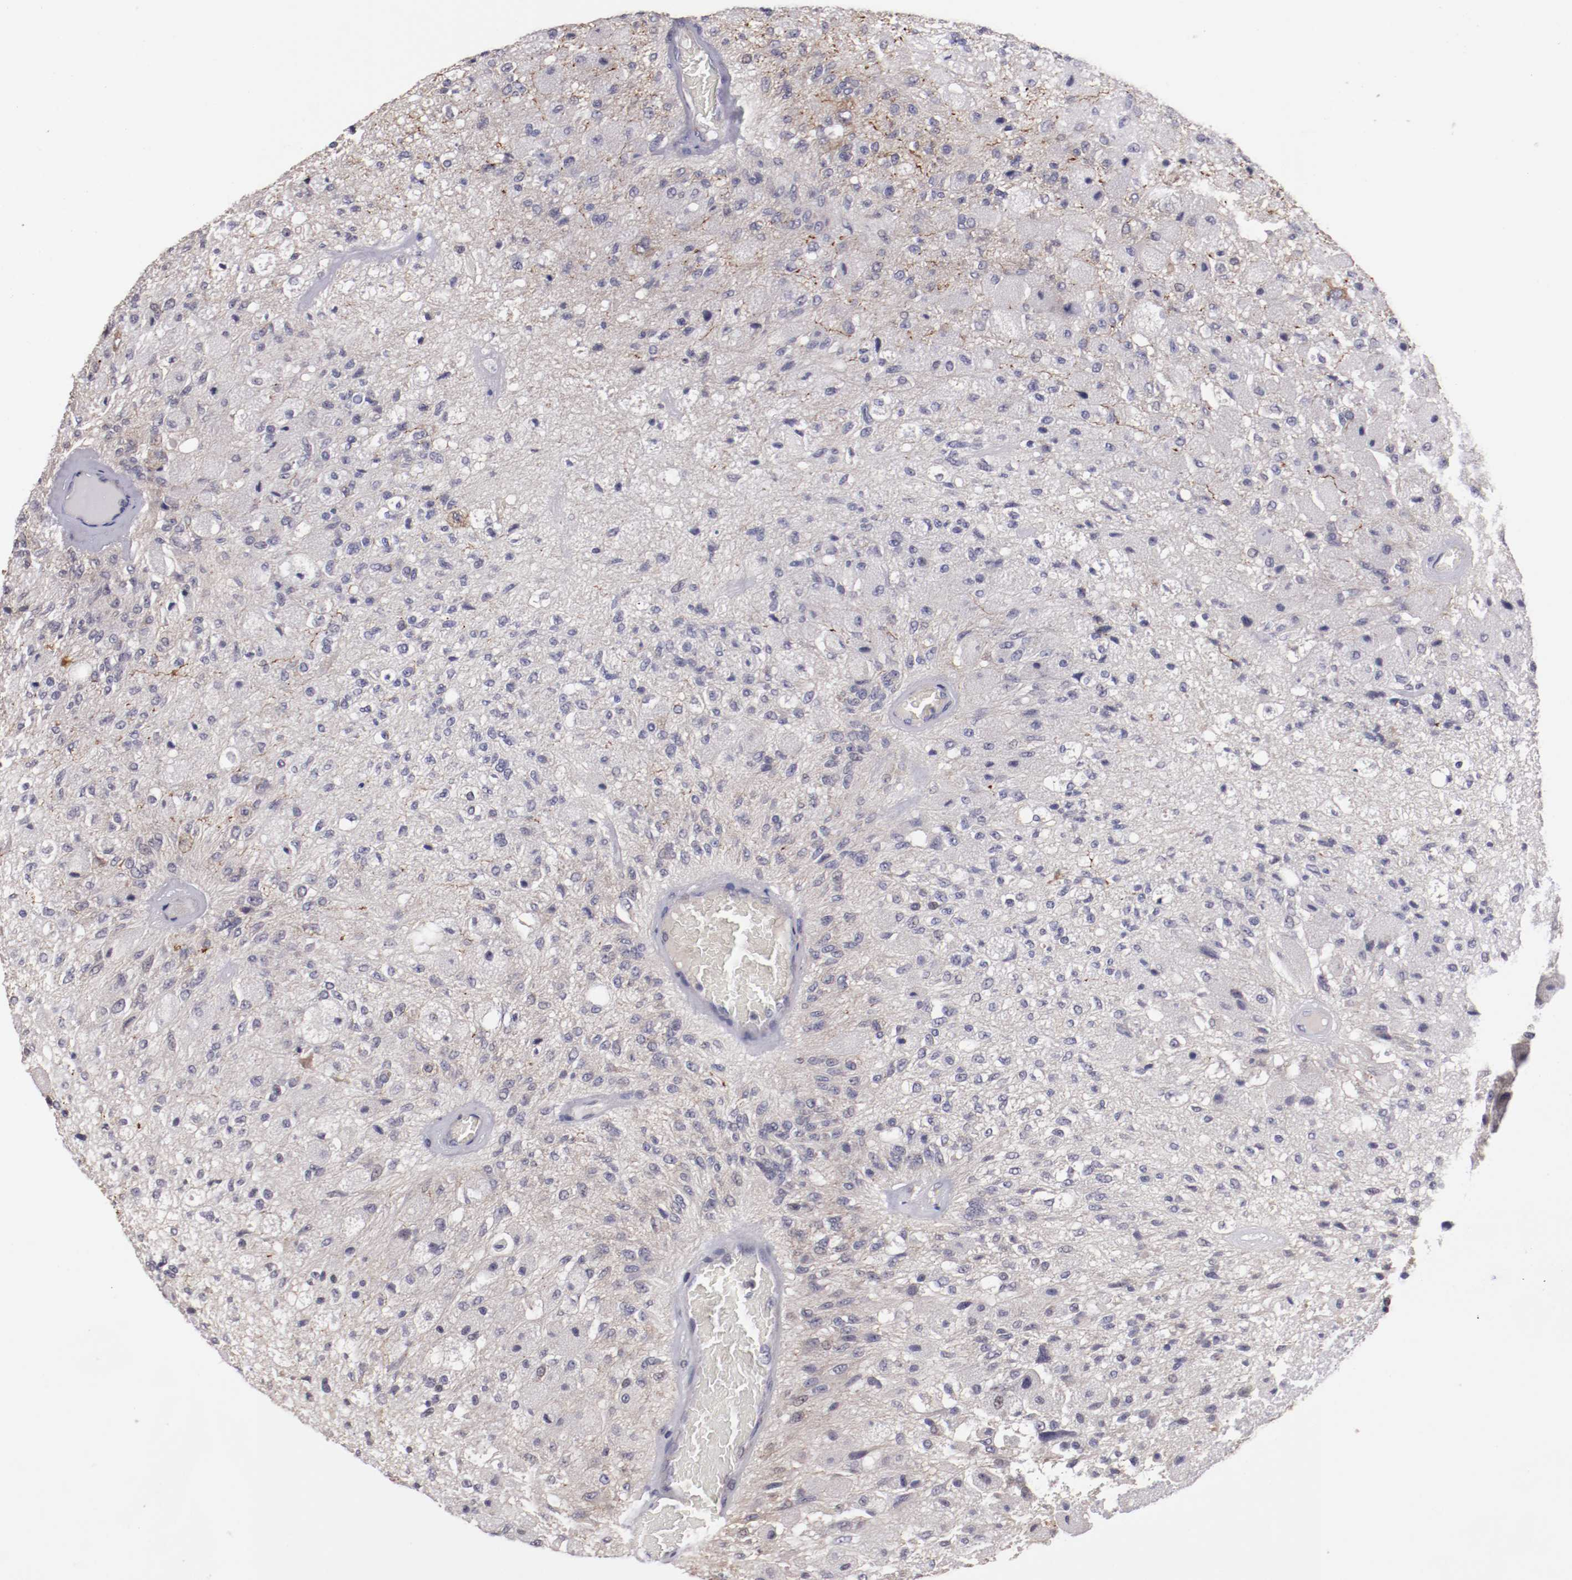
{"staining": {"intensity": "negative", "quantity": "none", "location": "none"}, "tissue": "glioma", "cell_type": "Tumor cells", "image_type": "cancer", "snomed": [{"axis": "morphology", "description": "Normal tissue, NOS"}, {"axis": "morphology", "description": "Glioma, malignant, High grade"}, {"axis": "topography", "description": "Cerebral cortex"}], "caption": "Malignant high-grade glioma was stained to show a protein in brown. There is no significant expression in tumor cells.", "gene": "NRXN3", "patient": {"sex": "male", "age": 77}}